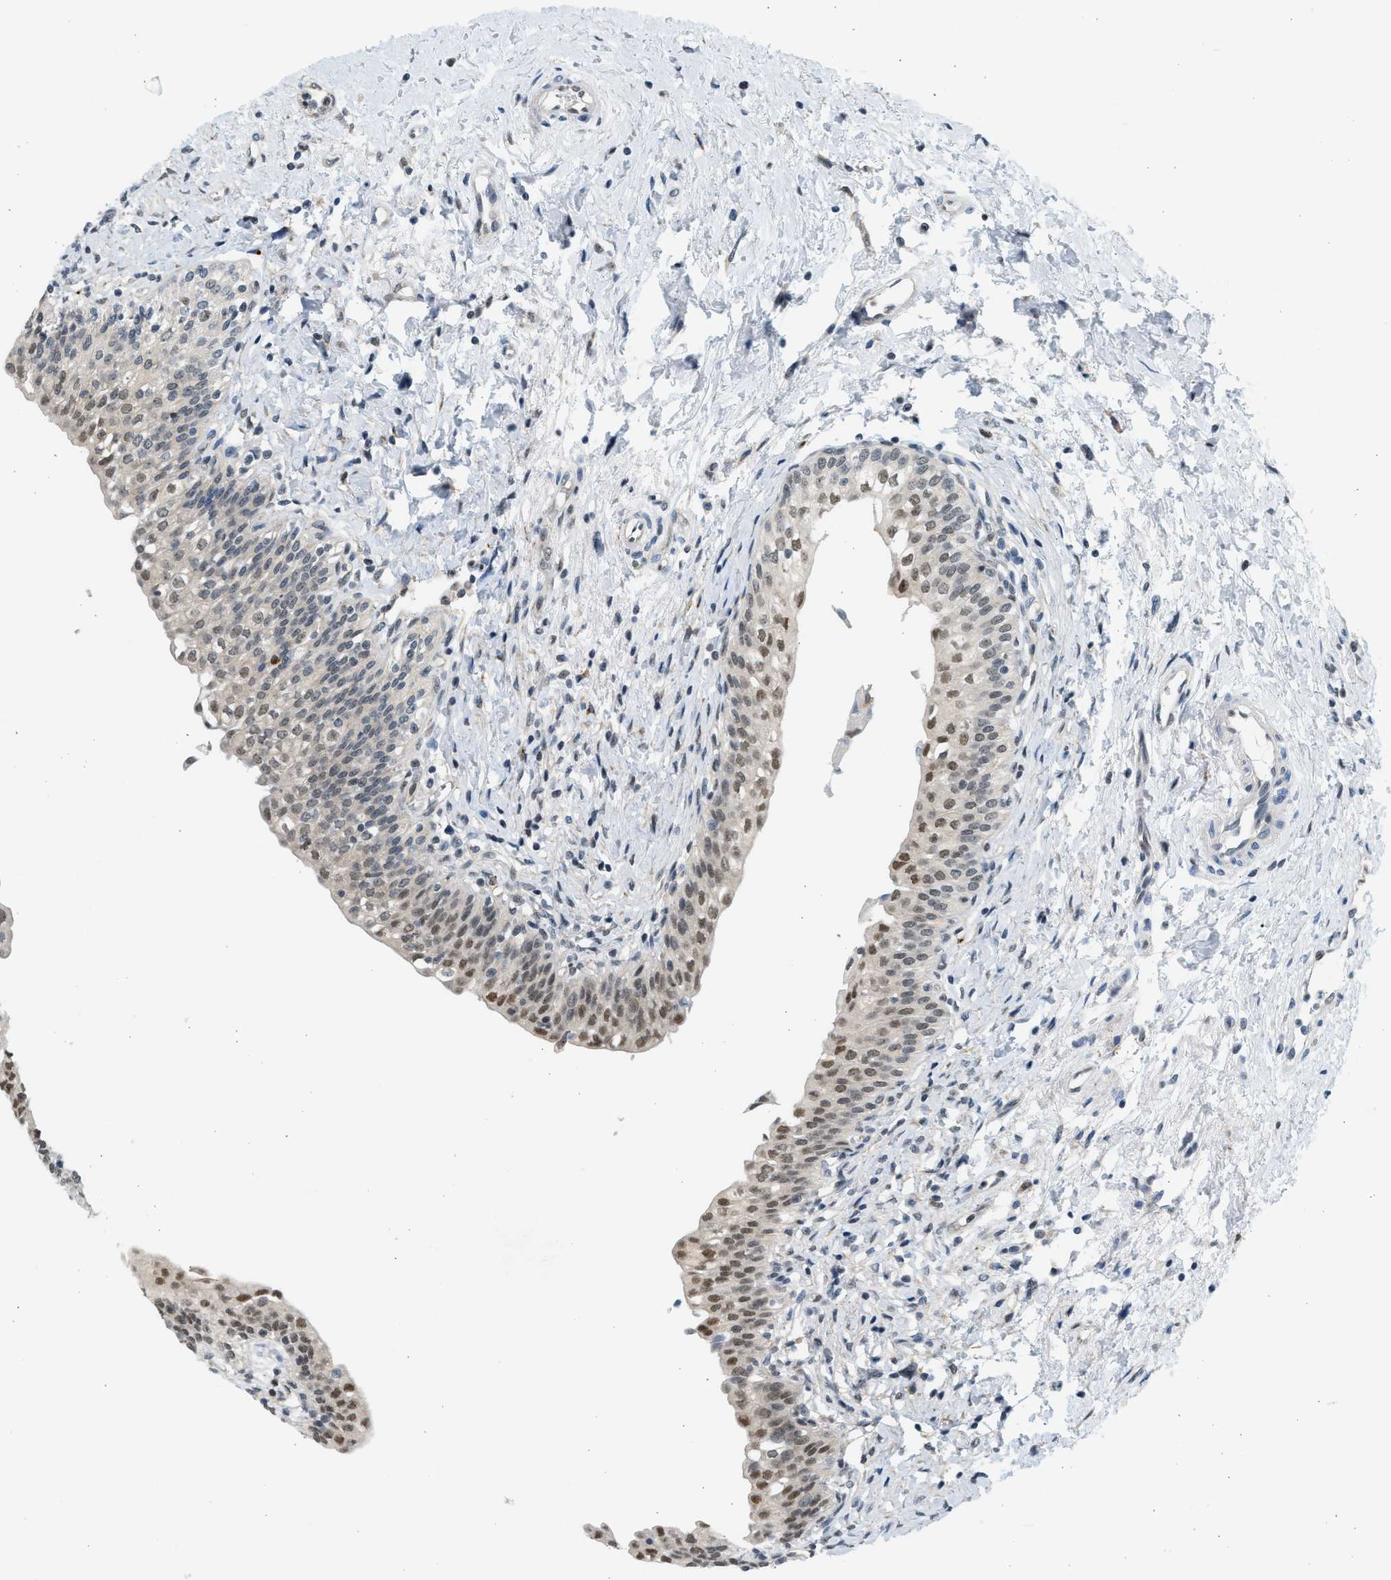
{"staining": {"intensity": "moderate", "quantity": ">75%", "location": "nuclear"}, "tissue": "urinary bladder", "cell_type": "Urothelial cells", "image_type": "normal", "snomed": [{"axis": "morphology", "description": "Normal tissue, NOS"}, {"axis": "topography", "description": "Urinary bladder"}], "caption": "The histopathology image displays a brown stain indicating the presence of a protein in the nuclear of urothelial cells in urinary bladder. The staining was performed using DAB (3,3'-diaminobenzidine), with brown indicating positive protein expression. Nuclei are stained blue with hematoxylin.", "gene": "HIPK1", "patient": {"sex": "male", "age": 55}}